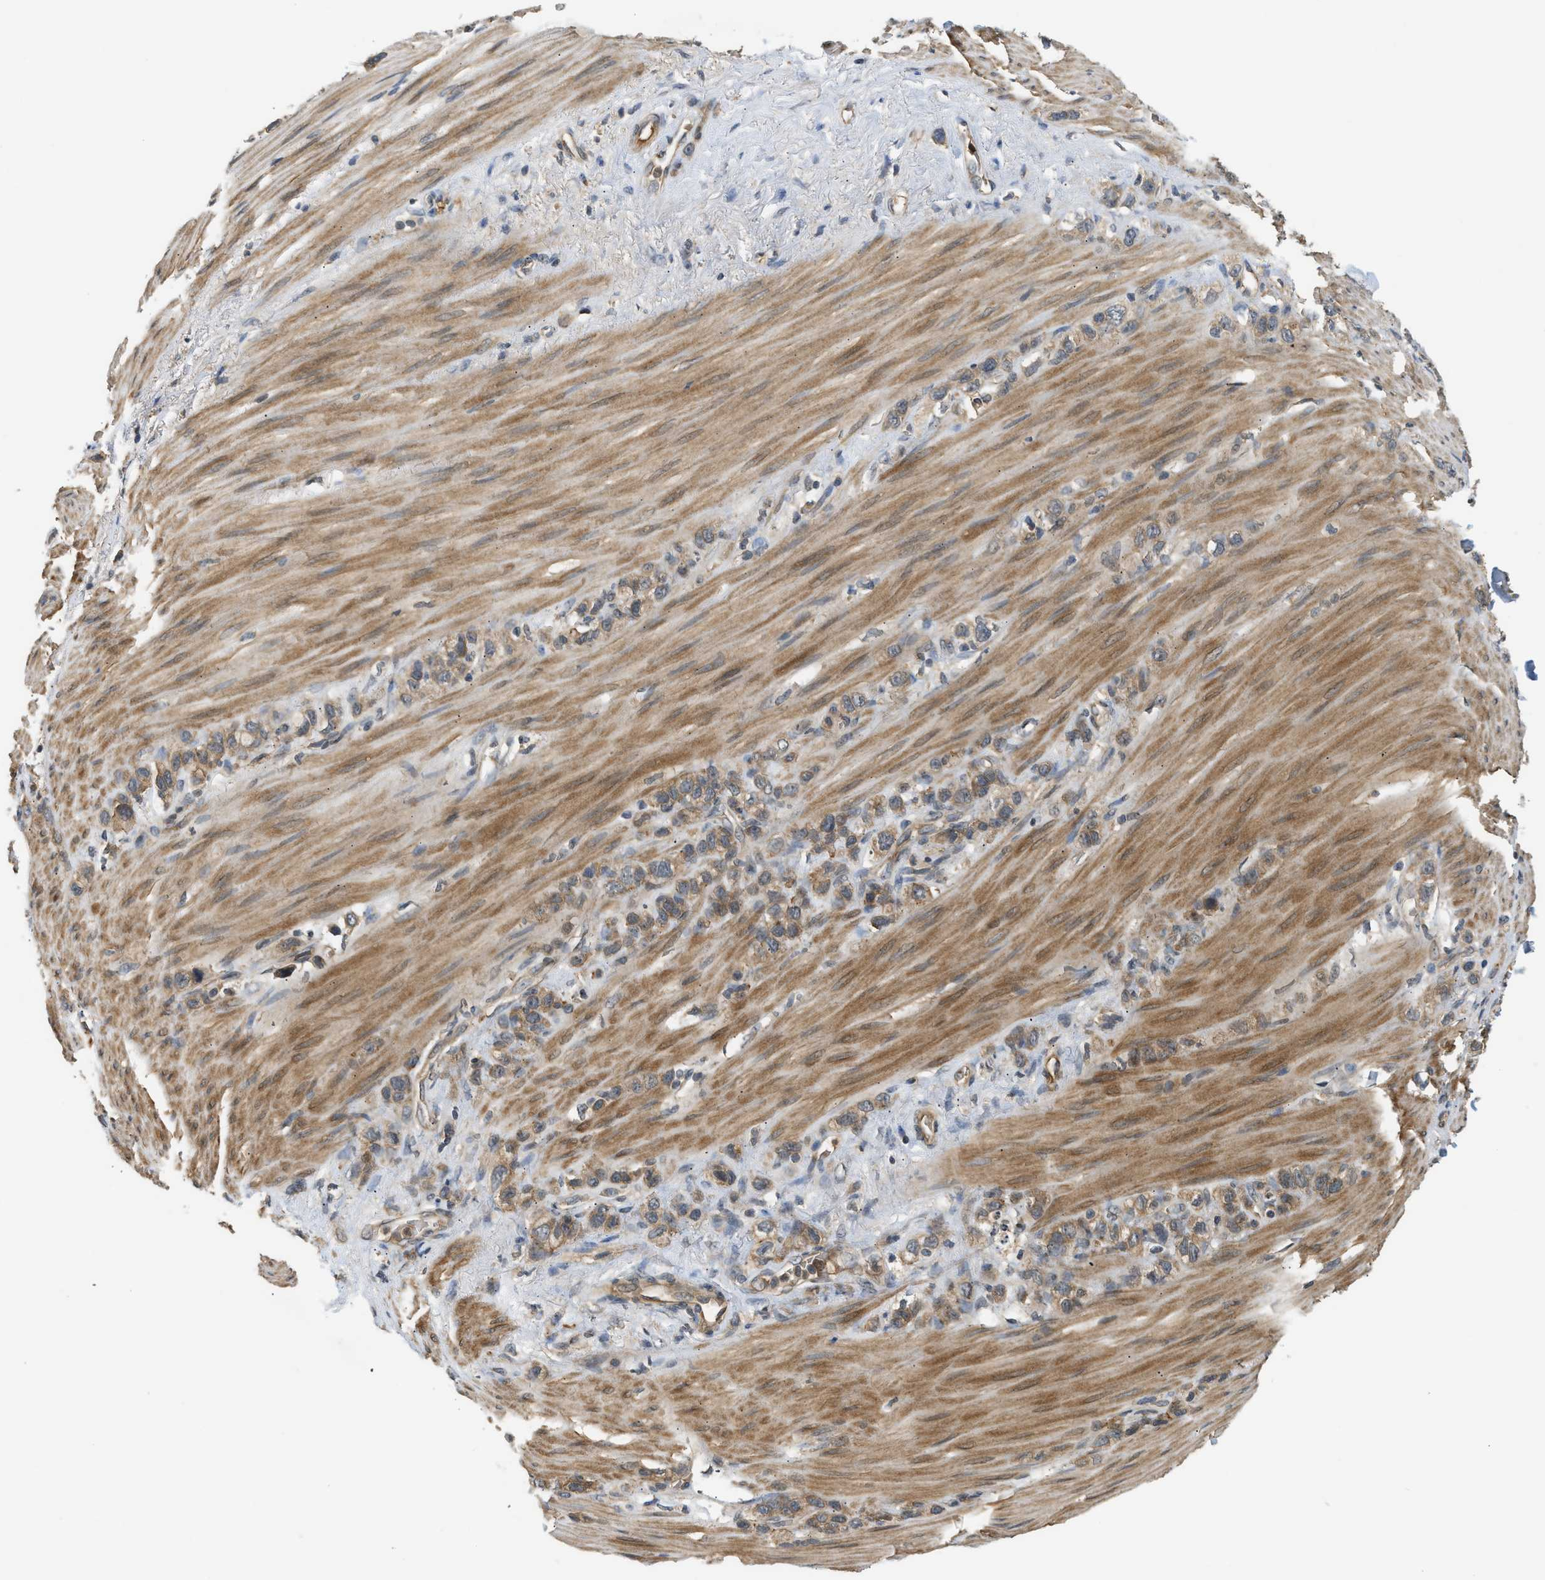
{"staining": {"intensity": "moderate", "quantity": "25%-75%", "location": "cytoplasmic/membranous"}, "tissue": "stomach cancer", "cell_type": "Tumor cells", "image_type": "cancer", "snomed": [{"axis": "morphology", "description": "Adenocarcinoma, NOS"}, {"axis": "morphology", "description": "Adenocarcinoma, High grade"}, {"axis": "topography", "description": "Stomach, upper"}, {"axis": "topography", "description": "Stomach, lower"}], "caption": "A brown stain labels moderate cytoplasmic/membranous expression of a protein in stomach cancer (high-grade adenocarcinoma) tumor cells.", "gene": "ADCY8", "patient": {"sex": "female", "age": 65}}